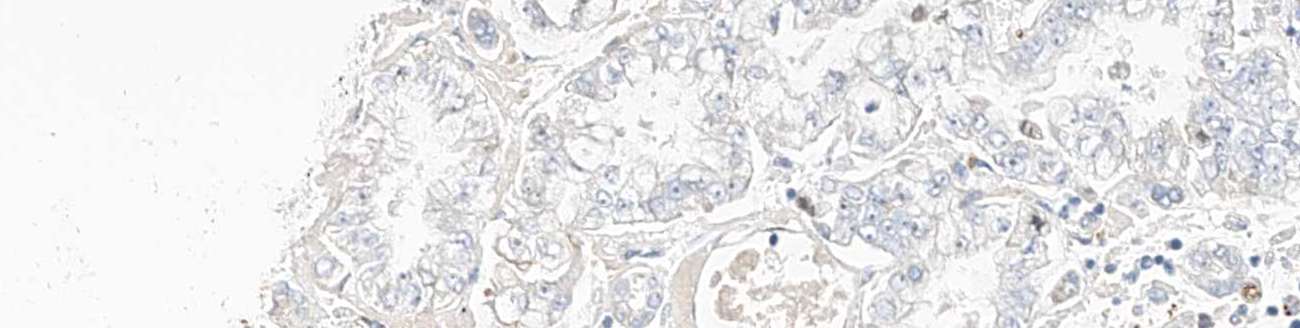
{"staining": {"intensity": "negative", "quantity": "none", "location": "none"}, "tissue": "stomach cancer", "cell_type": "Tumor cells", "image_type": "cancer", "snomed": [{"axis": "morphology", "description": "Adenocarcinoma, NOS"}, {"axis": "topography", "description": "Stomach"}], "caption": "DAB immunohistochemical staining of human stomach cancer reveals no significant positivity in tumor cells.", "gene": "PRSS23", "patient": {"sex": "male", "age": 76}}